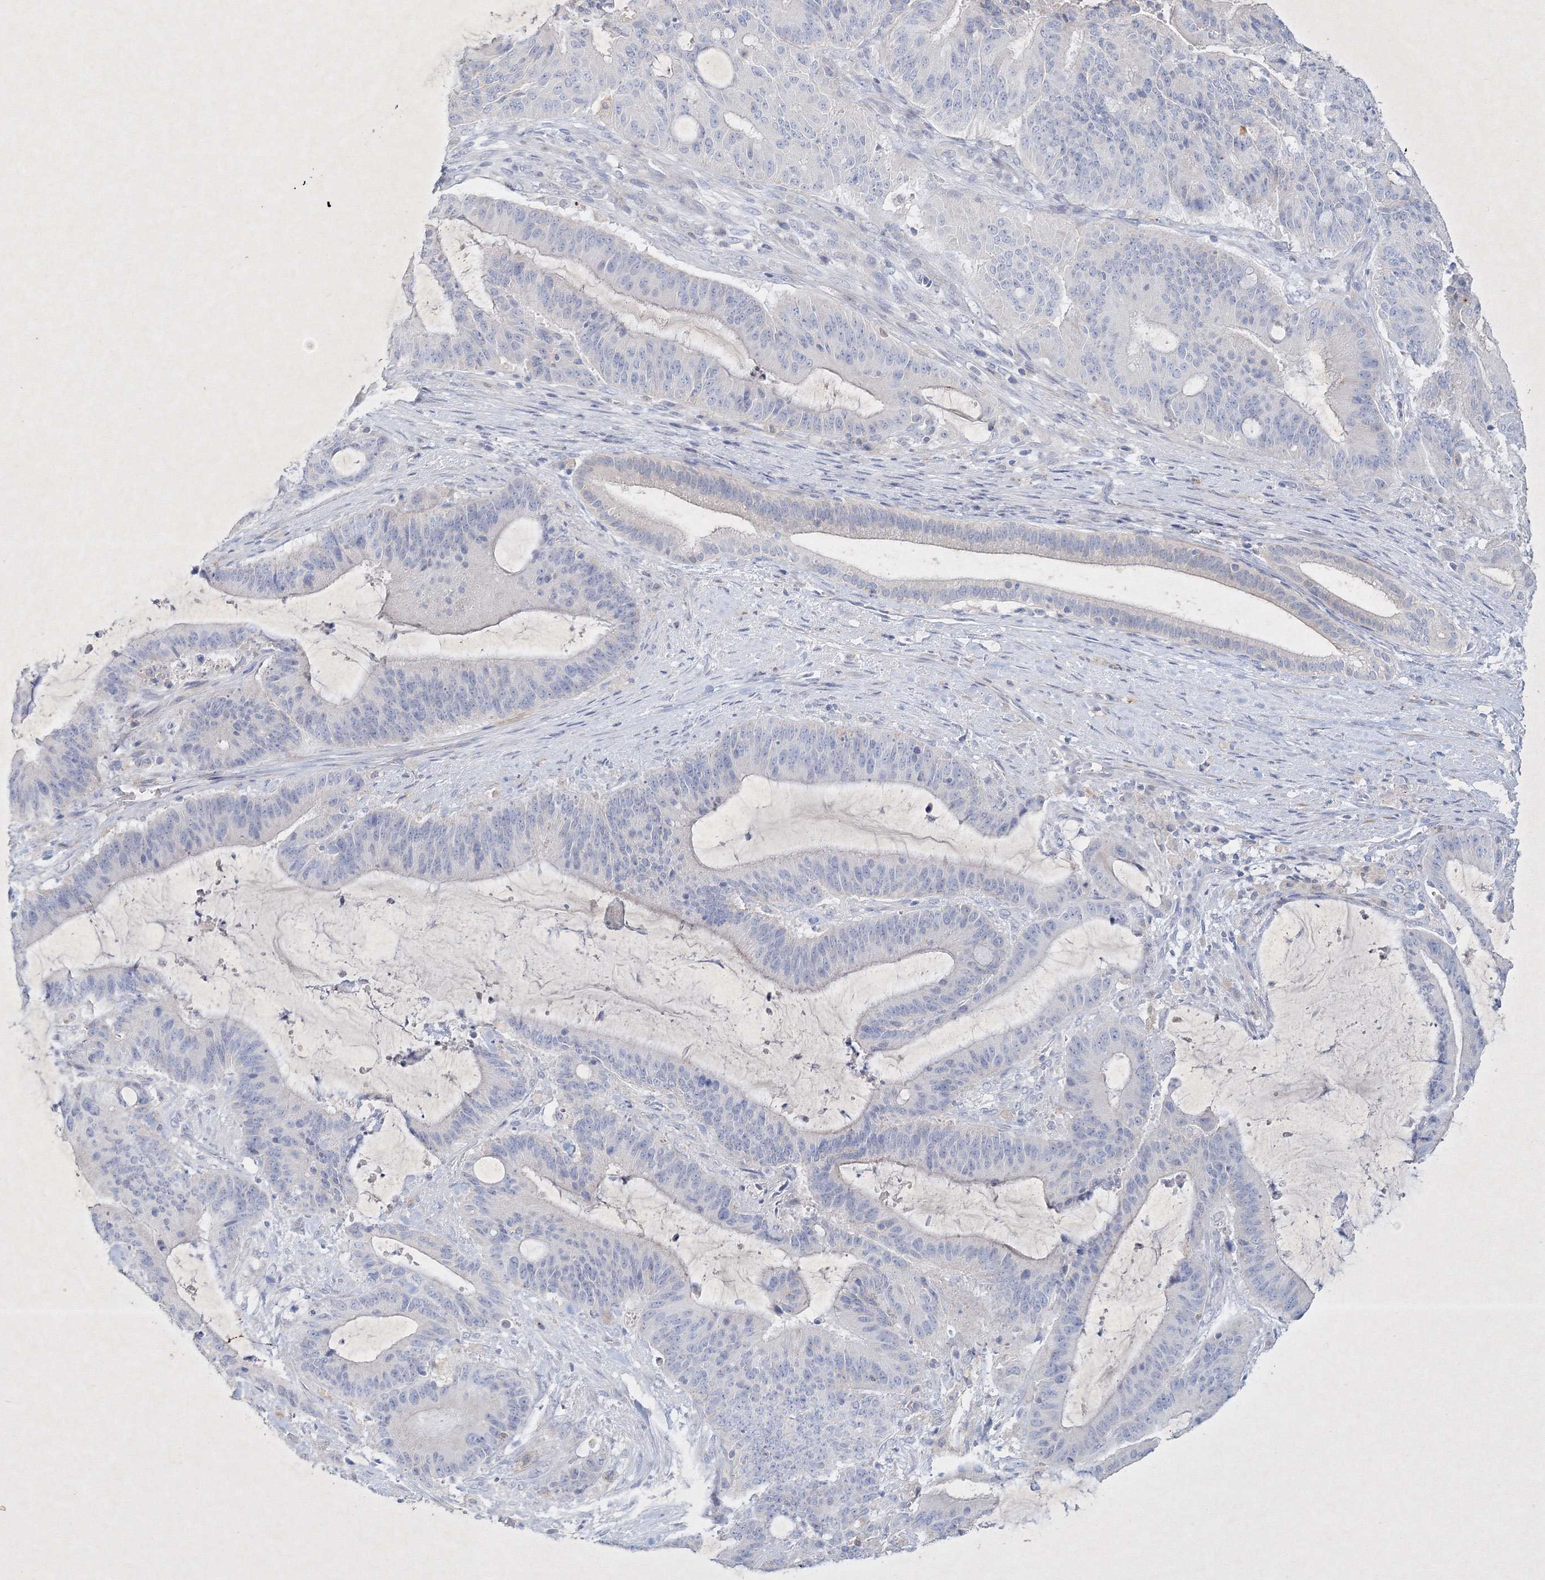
{"staining": {"intensity": "negative", "quantity": "none", "location": "none"}, "tissue": "liver cancer", "cell_type": "Tumor cells", "image_type": "cancer", "snomed": [{"axis": "morphology", "description": "Normal tissue, NOS"}, {"axis": "morphology", "description": "Cholangiocarcinoma"}, {"axis": "topography", "description": "Liver"}, {"axis": "topography", "description": "Peripheral nerve tissue"}], "caption": "Tumor cells show no significant positivity in liver cholangiocarcinoma.", "gene": "CXXC4", "patient": {"sex": "female", "age": 73}}